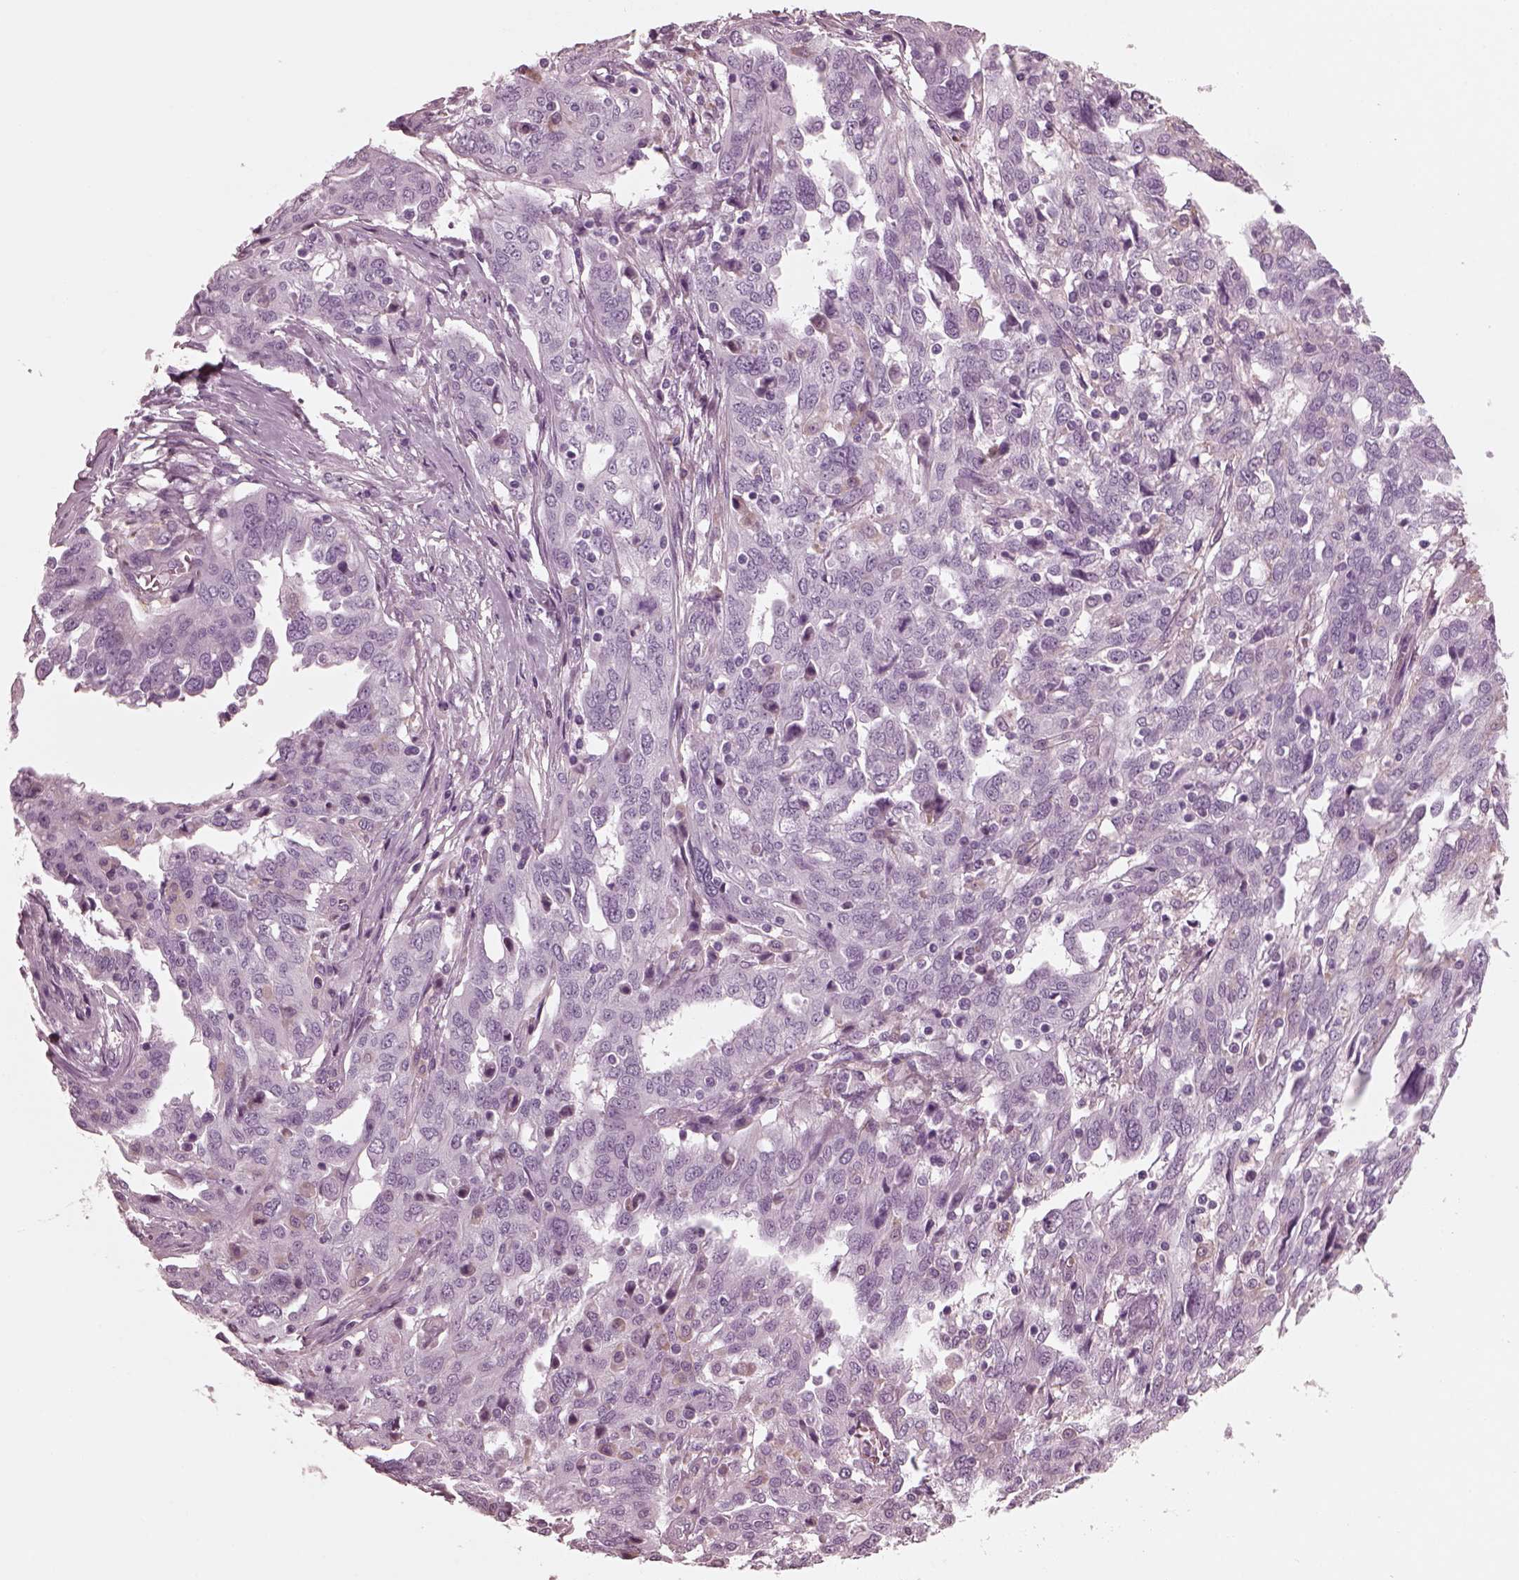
{"staining": {"intensity": "negative", "quantity": "none", "location": "none"}, "tissue": "ovarian cancer", "cell_type": "Tumor cells", "image_type": "cancer", "snomed": [{"axis": "morphology", "description": "Cystadenocarcinoma, serous, NOS"}, {"axis": "topography", "description": "Ovary"}], "caption": "This is a image of IHC staining of ovarian serous cystadenocarcinoma, which shows no positivity in tumor cells.", "gene": "CGA", "patient": {"sex": "female", "age": 67}}